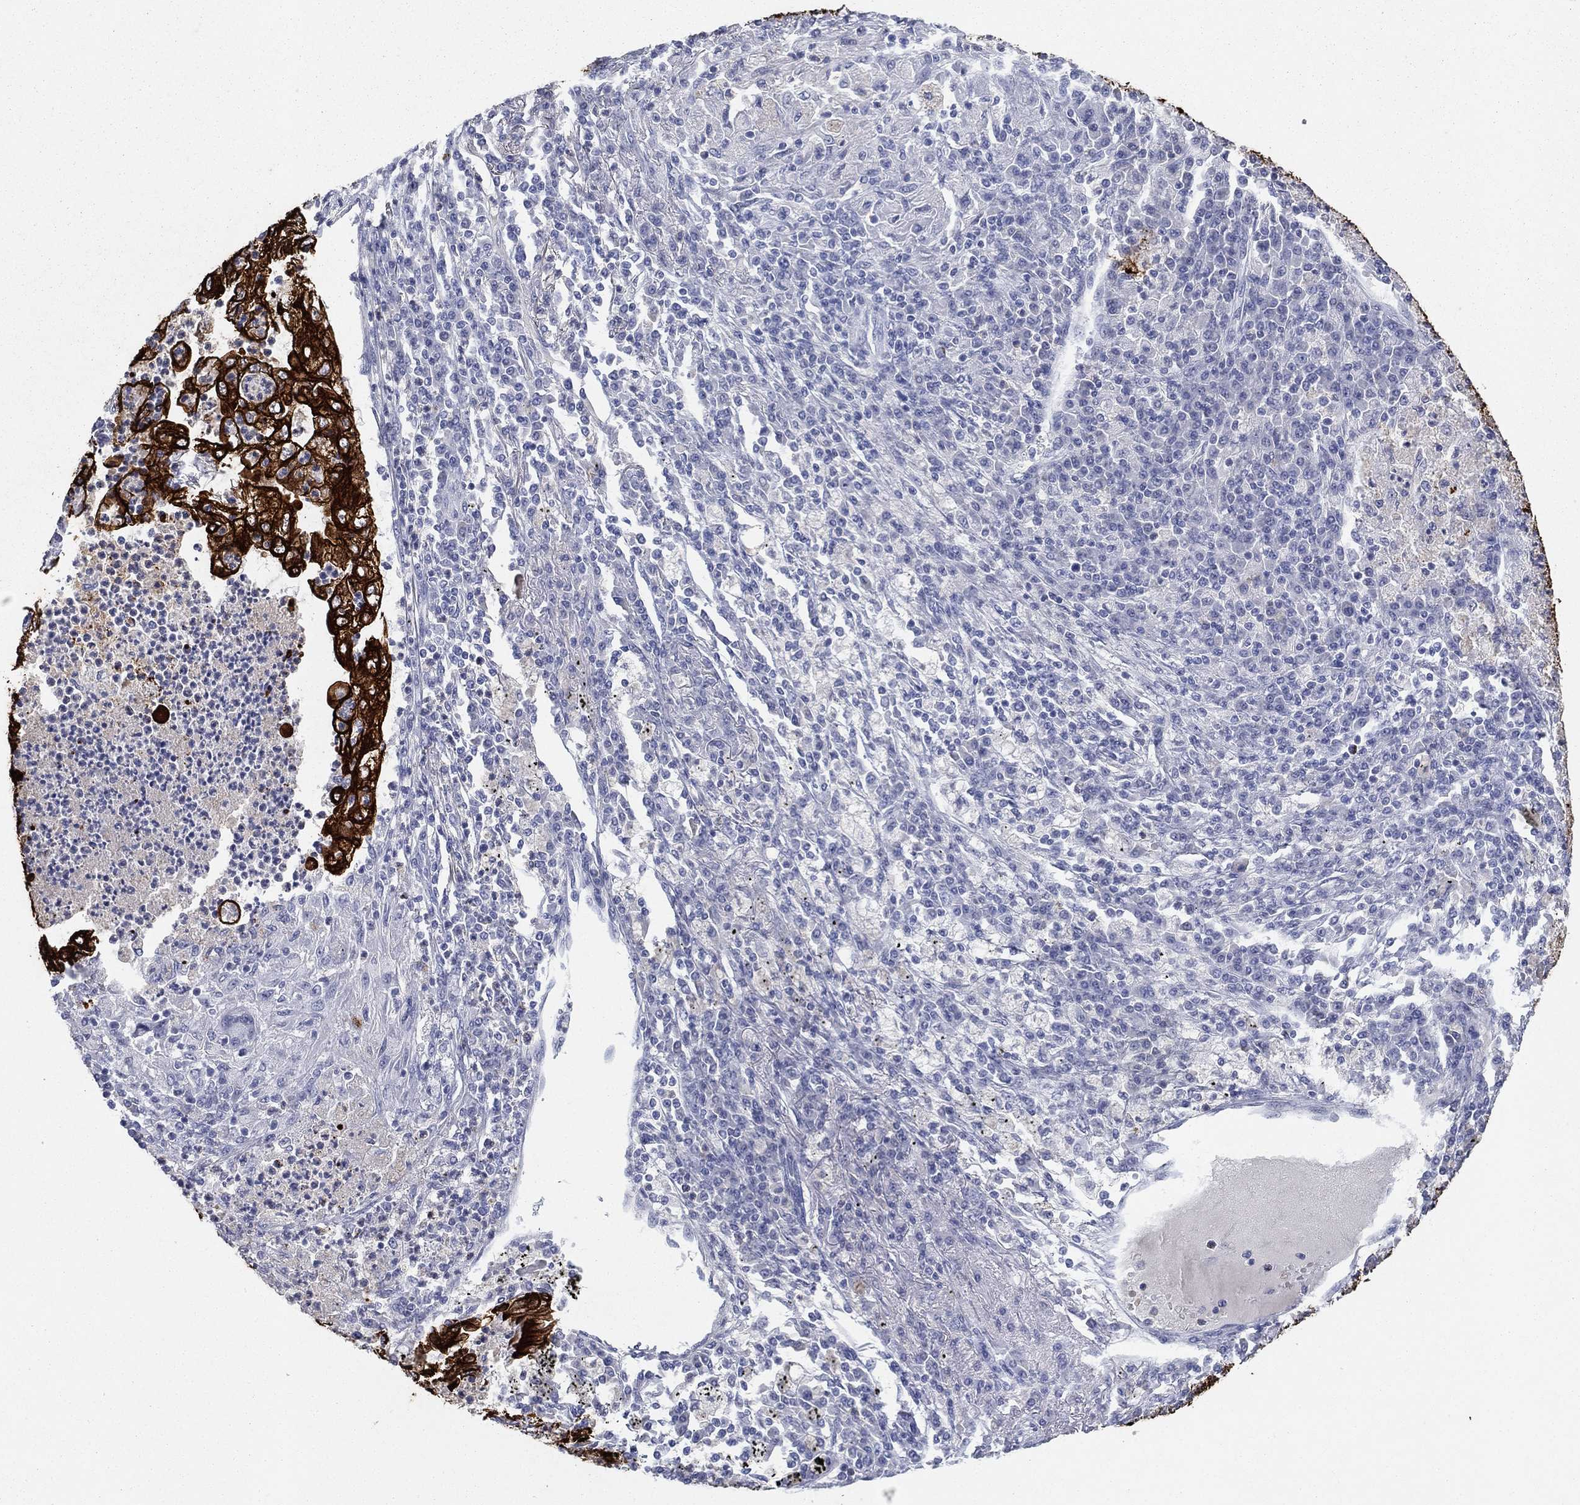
{"staining": {"intensity": "strong", "quantity": ">75%", "location": "cytoplasmic/membranous"}, "tissue": "lung cancer", "cell_type": "Tumor cells", "image_type": "cancer", "snomed": [{"axis": "morphology", "description": "Adenocarcinoma, NOS"}, {"axis": "topography", "description": "Lung"}], "caption": "An image of human adenocarcinoma (lung) stained for a protein reveals strong cytoplasmic/membranous brown staining in tumor cells.", "gene": "KRT7", "patient": {"sex": "female", "age": 73}}